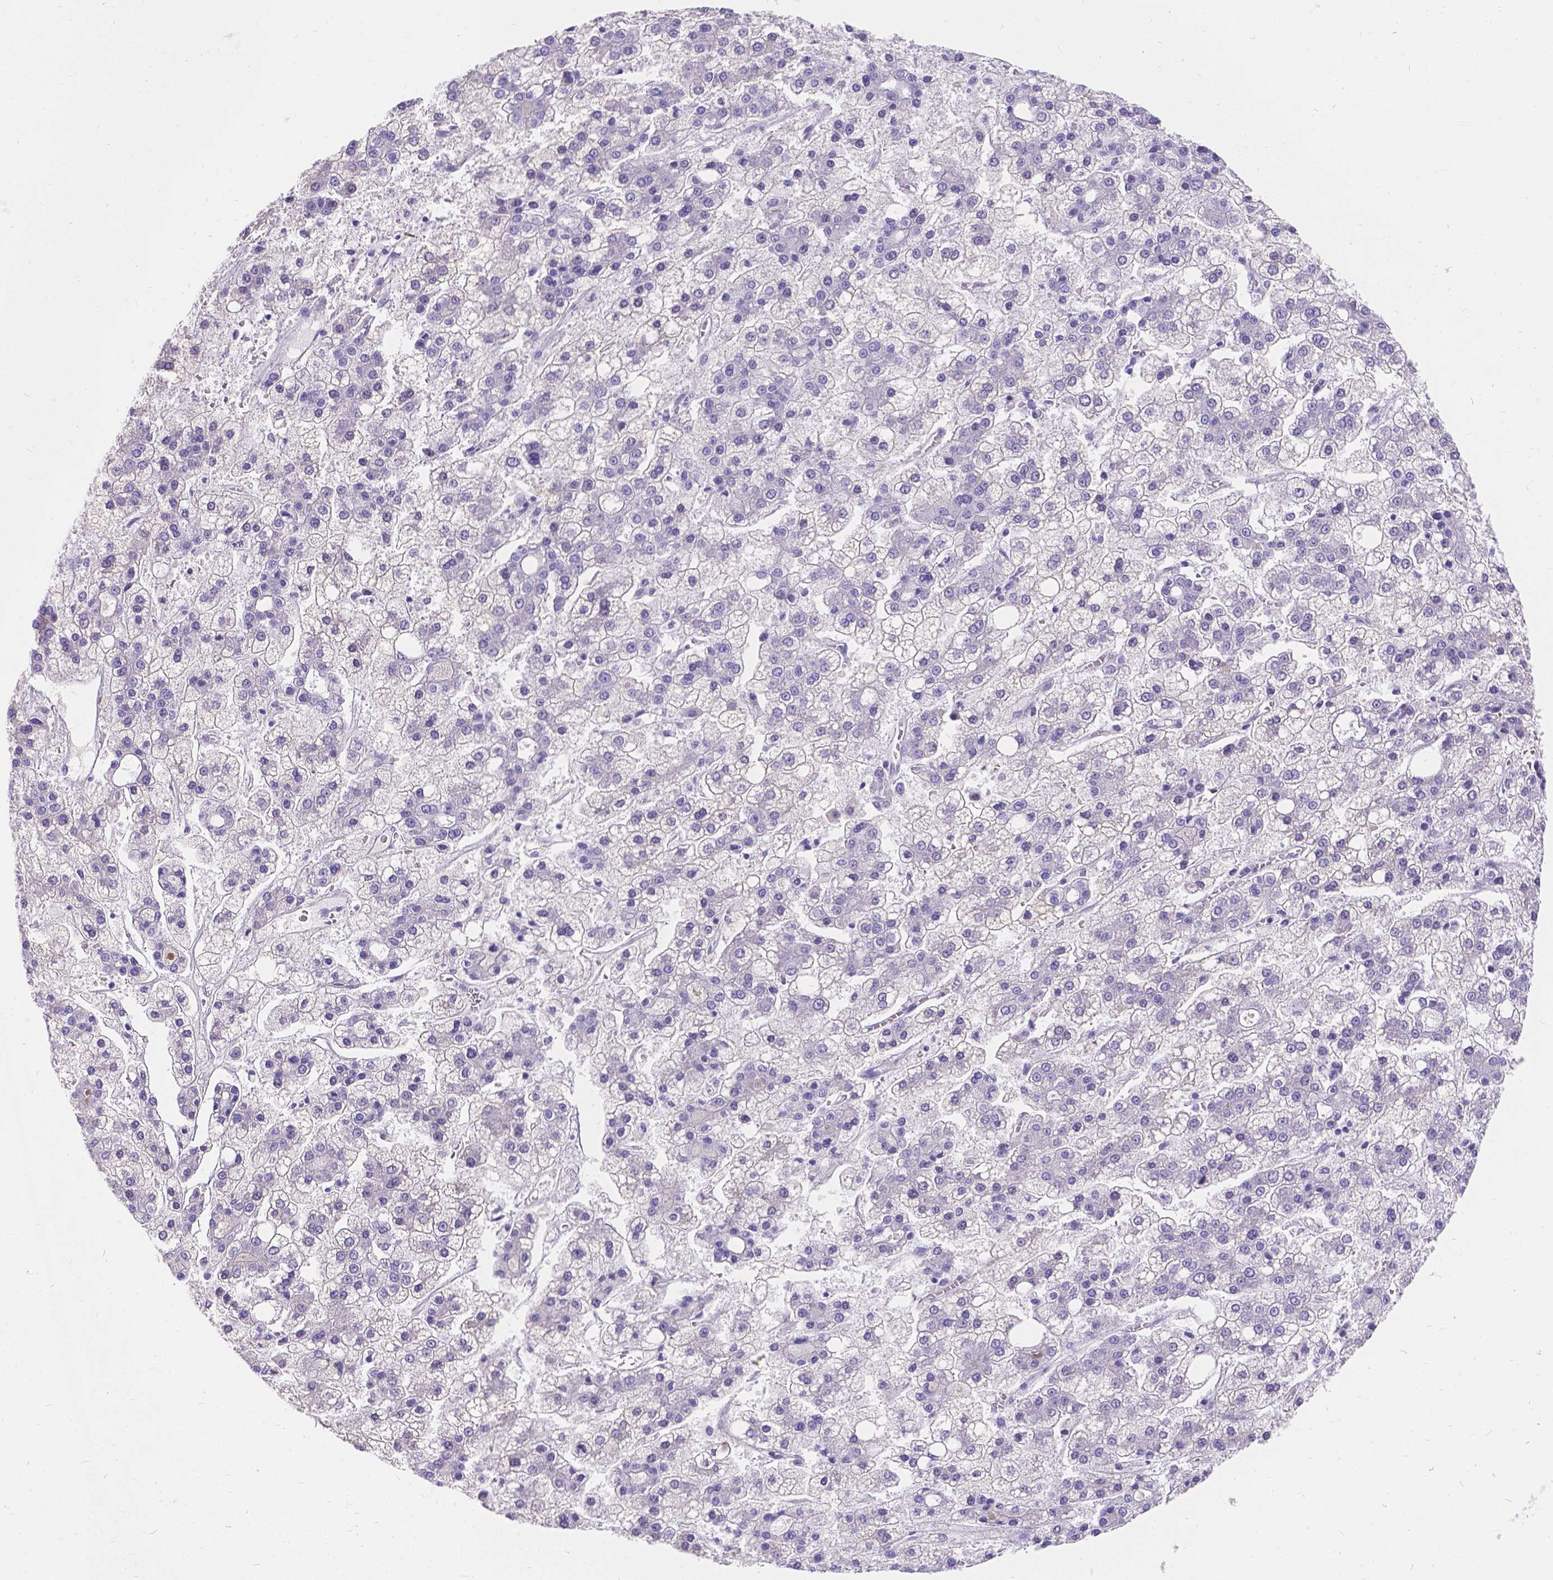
{"staining": {"intensity": "negative", "quantity": "none", "location": "none"}, "tissue": "liver cancer", "cell_type": "Tumor cells", "image_type": "cancer", "snomed": [{"axis": "morphology", "description": "Carcinoma, Hepatocellular, NOS"}, {"axis": "topography", "description": "Liver"}], "caption": "Tumor cells show no significant expression in liver hepatocellular carcinoma.", "gene": "GNRHR", "patient": {"sex": "male", "age": 73}}